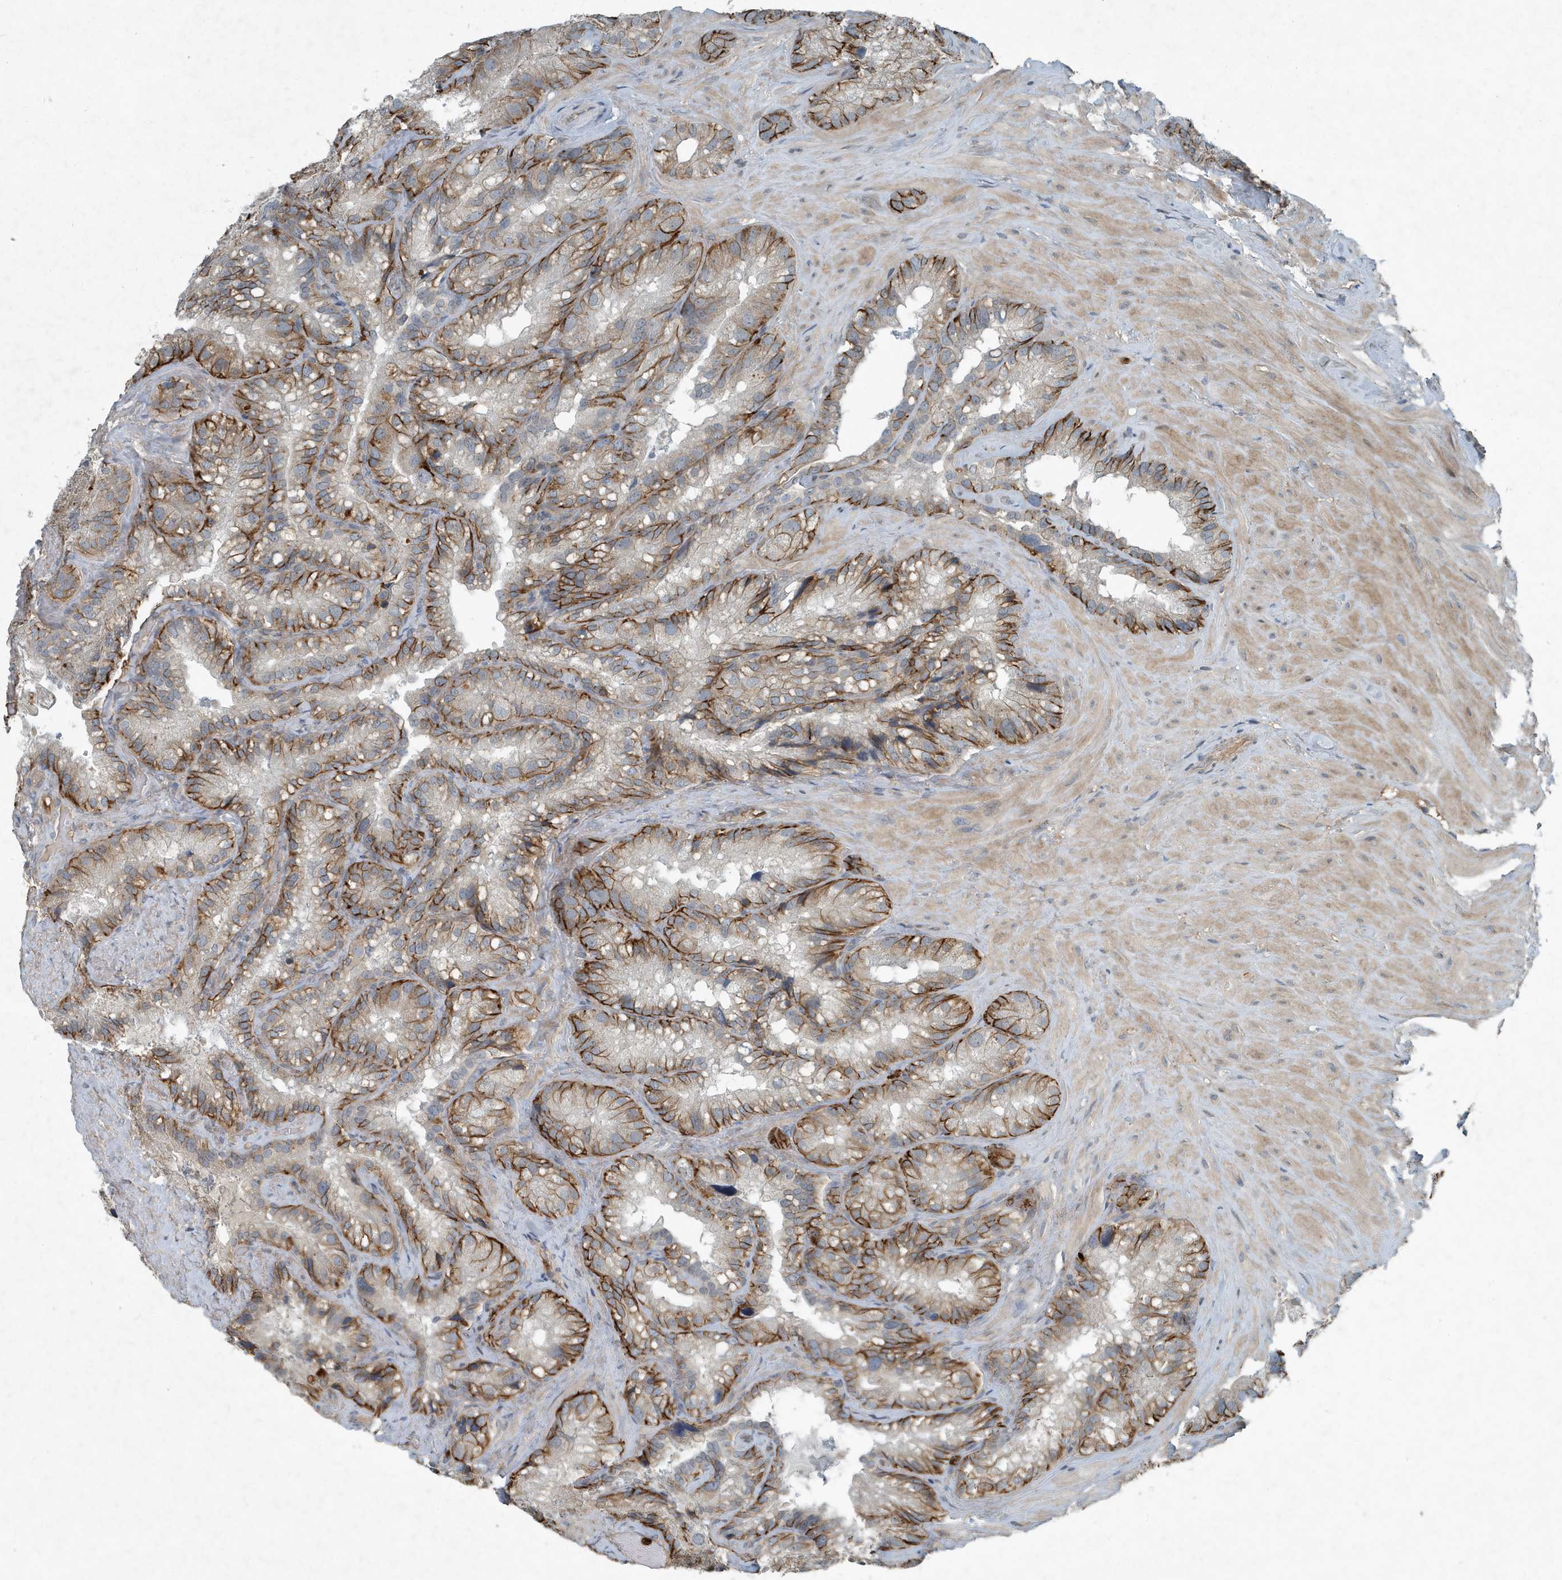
{"staining": {"intensity": "strong", "quantity": "25%-75%", "location": "cytoplasmic/membranous"}, "tissue": "seminal vesicle", "cell_type": "Glandular cells", "image_type": "normal", "snomed": [{"axis": "morphology", "description": "Normal tissue, NOS"}, {"axis": "topography", "description": "Prostate"}, {"axis": "topography", "description": "Seminal veicle"}], "caption": "Protein expression analysis of unremarkable human seminal vesicle reveals strong cytoplasmic/membranous staining in approximately 25%-75% of glandular cells. (DAB = brown stain, brightfield microscopy at high magnification).", "gene": "DAPP1", "patient": {"sex": "male", "age": 68}}